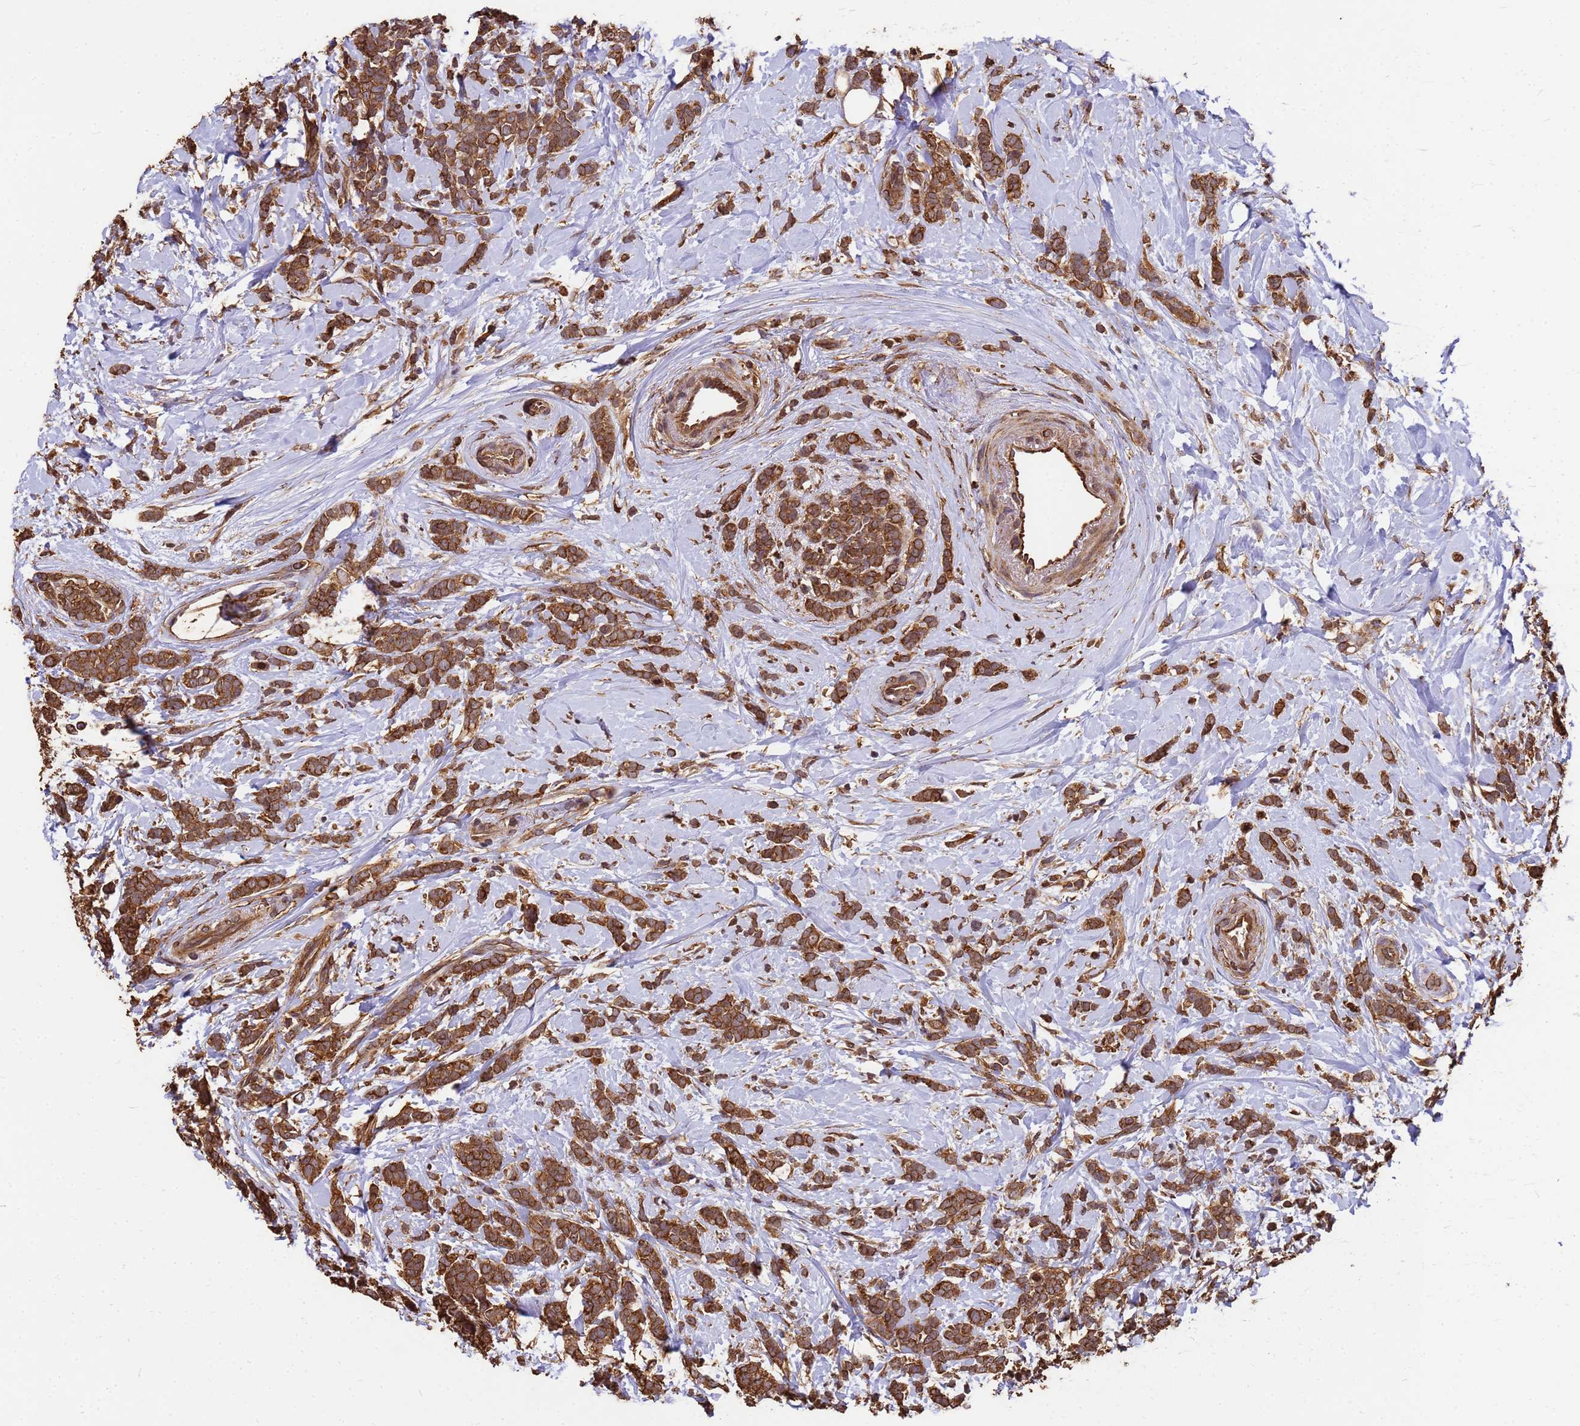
{"staining": {"intensity": "strong", "quantity": ">75%", "location": "cytoplasmic/membranous"}, "tissue": "breast cancer", "cell_type": "Tumor cells", "image_type": "cancer", "snomed": [{"axis": "morphology", "description": "Lobular carcinoma"}, {"axis": "topography", "description": "Breast"}], "caption": "IHC staining of breast cancer, which exhibits high levels of strong cytoplasmic/membranous expression in approximately >75% of tumor cells indicating strong cytoplasmic/membranous protein expression. The staining was performed using DAB (3,3'-diaminobenzidine) (brown) for protein detection and nuclei were counterstained in hematoxylin (blue).", "gene": "ZNF618", "patient": {"sex": "female", "age": 58}}